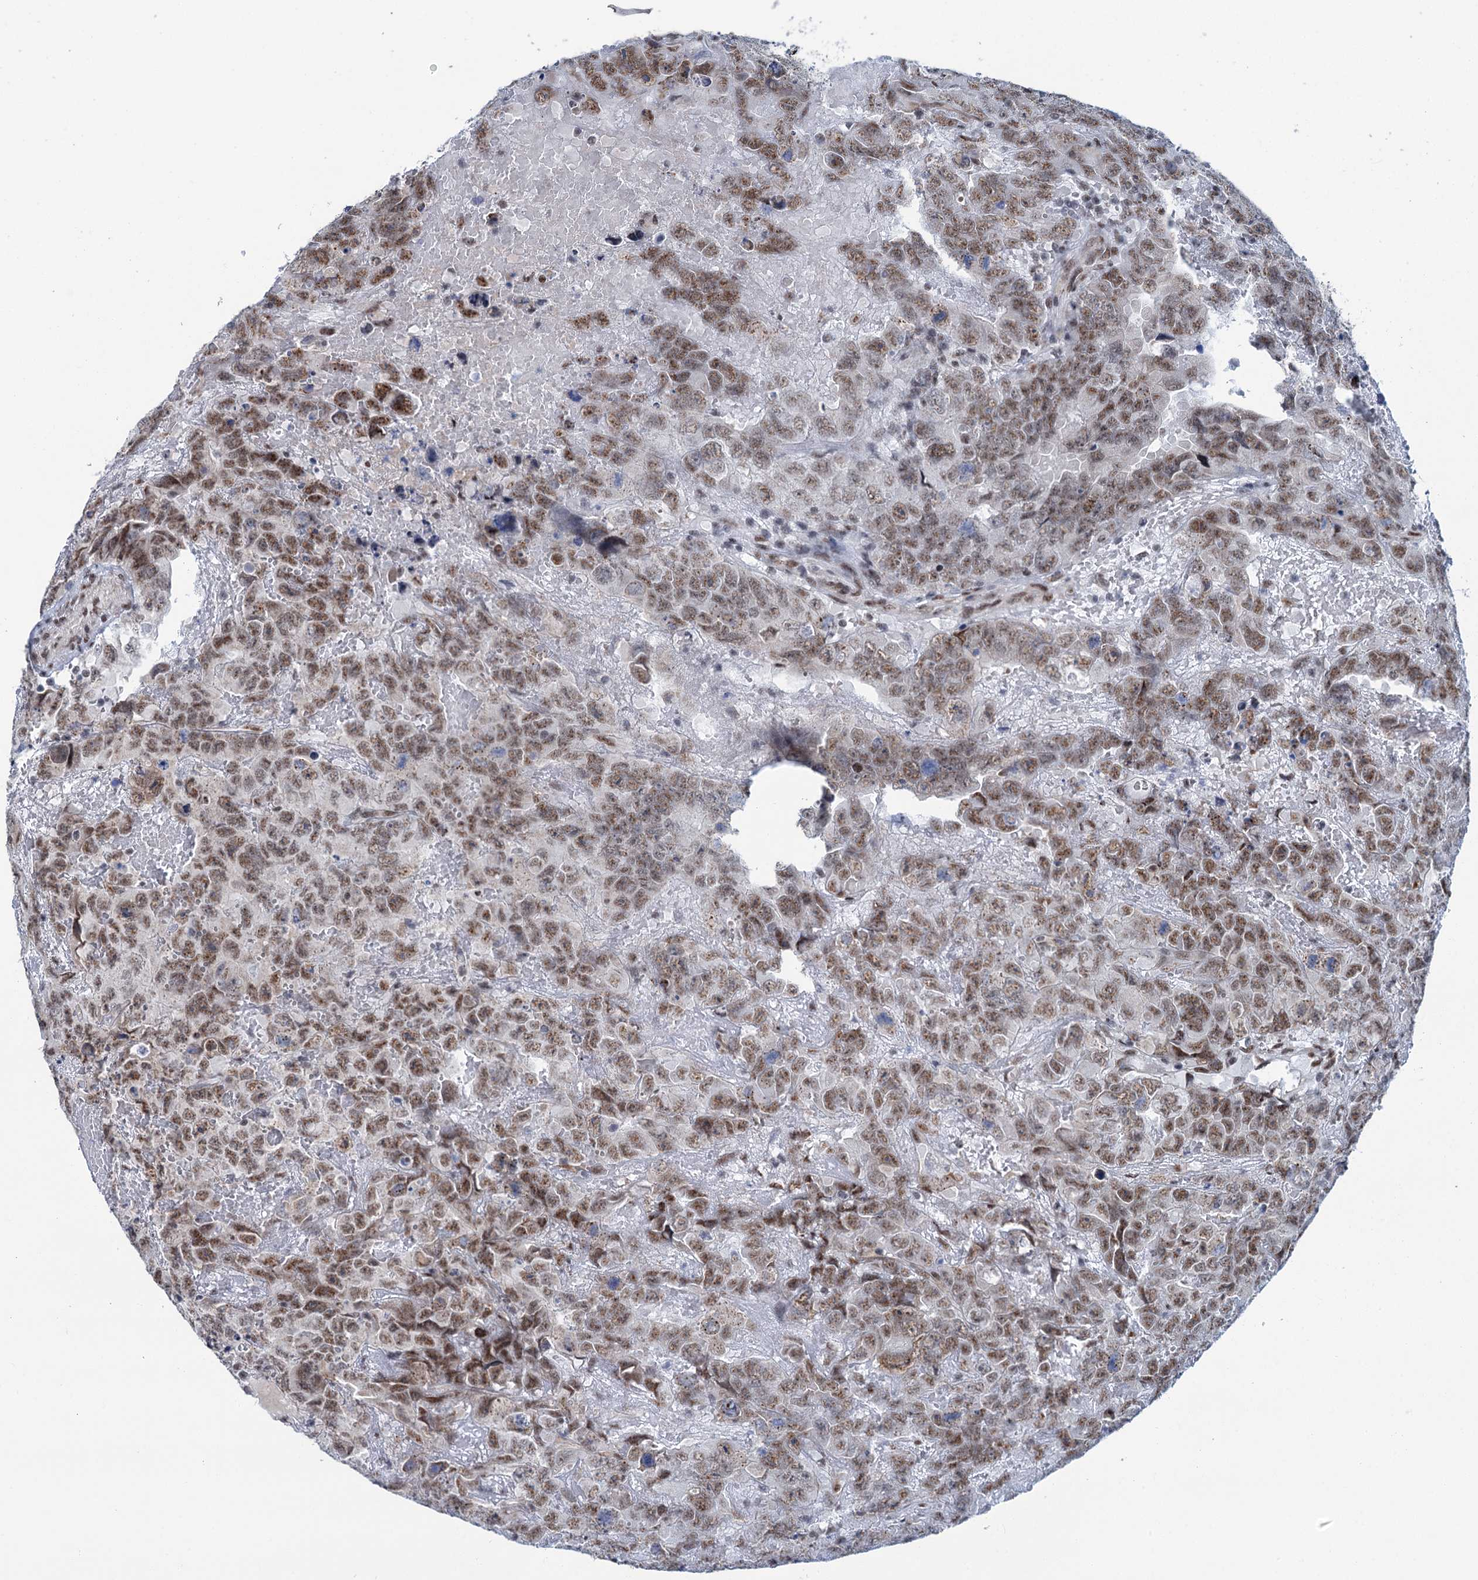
{"staining": {"intensity": "moderate", "quantity": ">75%", "location": "nuclear"}, "tissue": "testis cancer", "cell_type": "Tumor cells", "image_type": "cancer", "snomed": [{"axis": "morphology", "description": "Carcinoma, Embryonal, NOS"}, {"axis": "topography", "description": "Testis"}], "caption": "A high-resolution micrograph shows immunohistochemistry (IHC) staining of testis cancer (embryonal carcinoma), which displays moderate nuclear expression in about >75% of tumor cells.", "gene": "SREK1", "patient": {"sex": "male", "age": 45}}